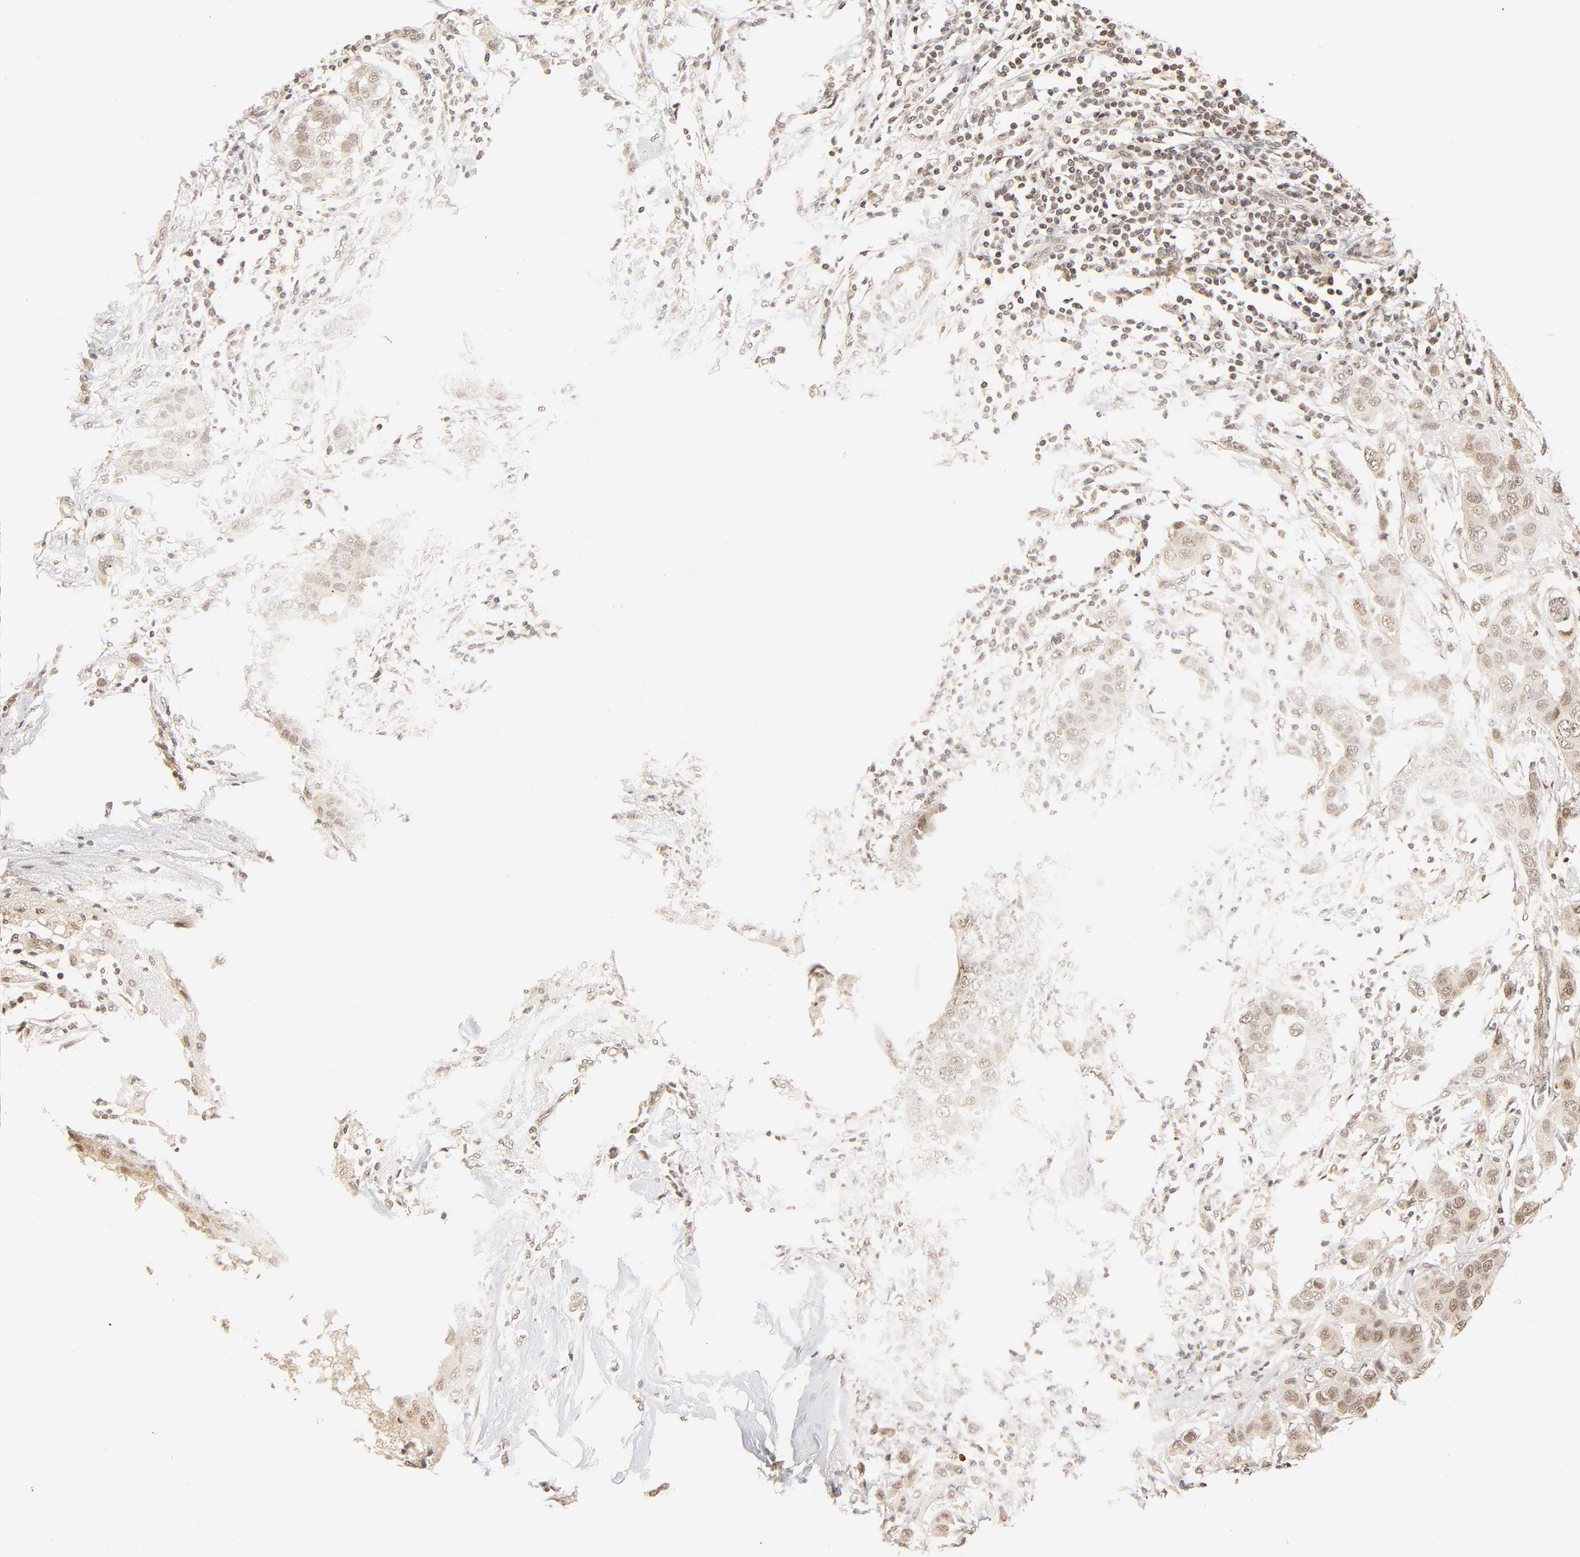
{"staining": {"intensity": "moderate", "quantity": ">75%", "location": "cytoplasmic/membranous,nuclear"}, "tissue": "breast cancer", "cell_type": "Tumor cells", "image_type": "cancer", "snomed": [{"axis": "morphology", "description": "Duct carcinoma"}, {"axis": "topography", "description": "Breast"}], "caption": "Breast cancer (infiltrating ductal carcinoma) stained with immunohistochemistry shows moderate cytoplasmic/membranous and nuclear expression in approximately >75% of tumor cells.", "gene": "TAF10", "patient": {"sex": "female", "age": 50}}